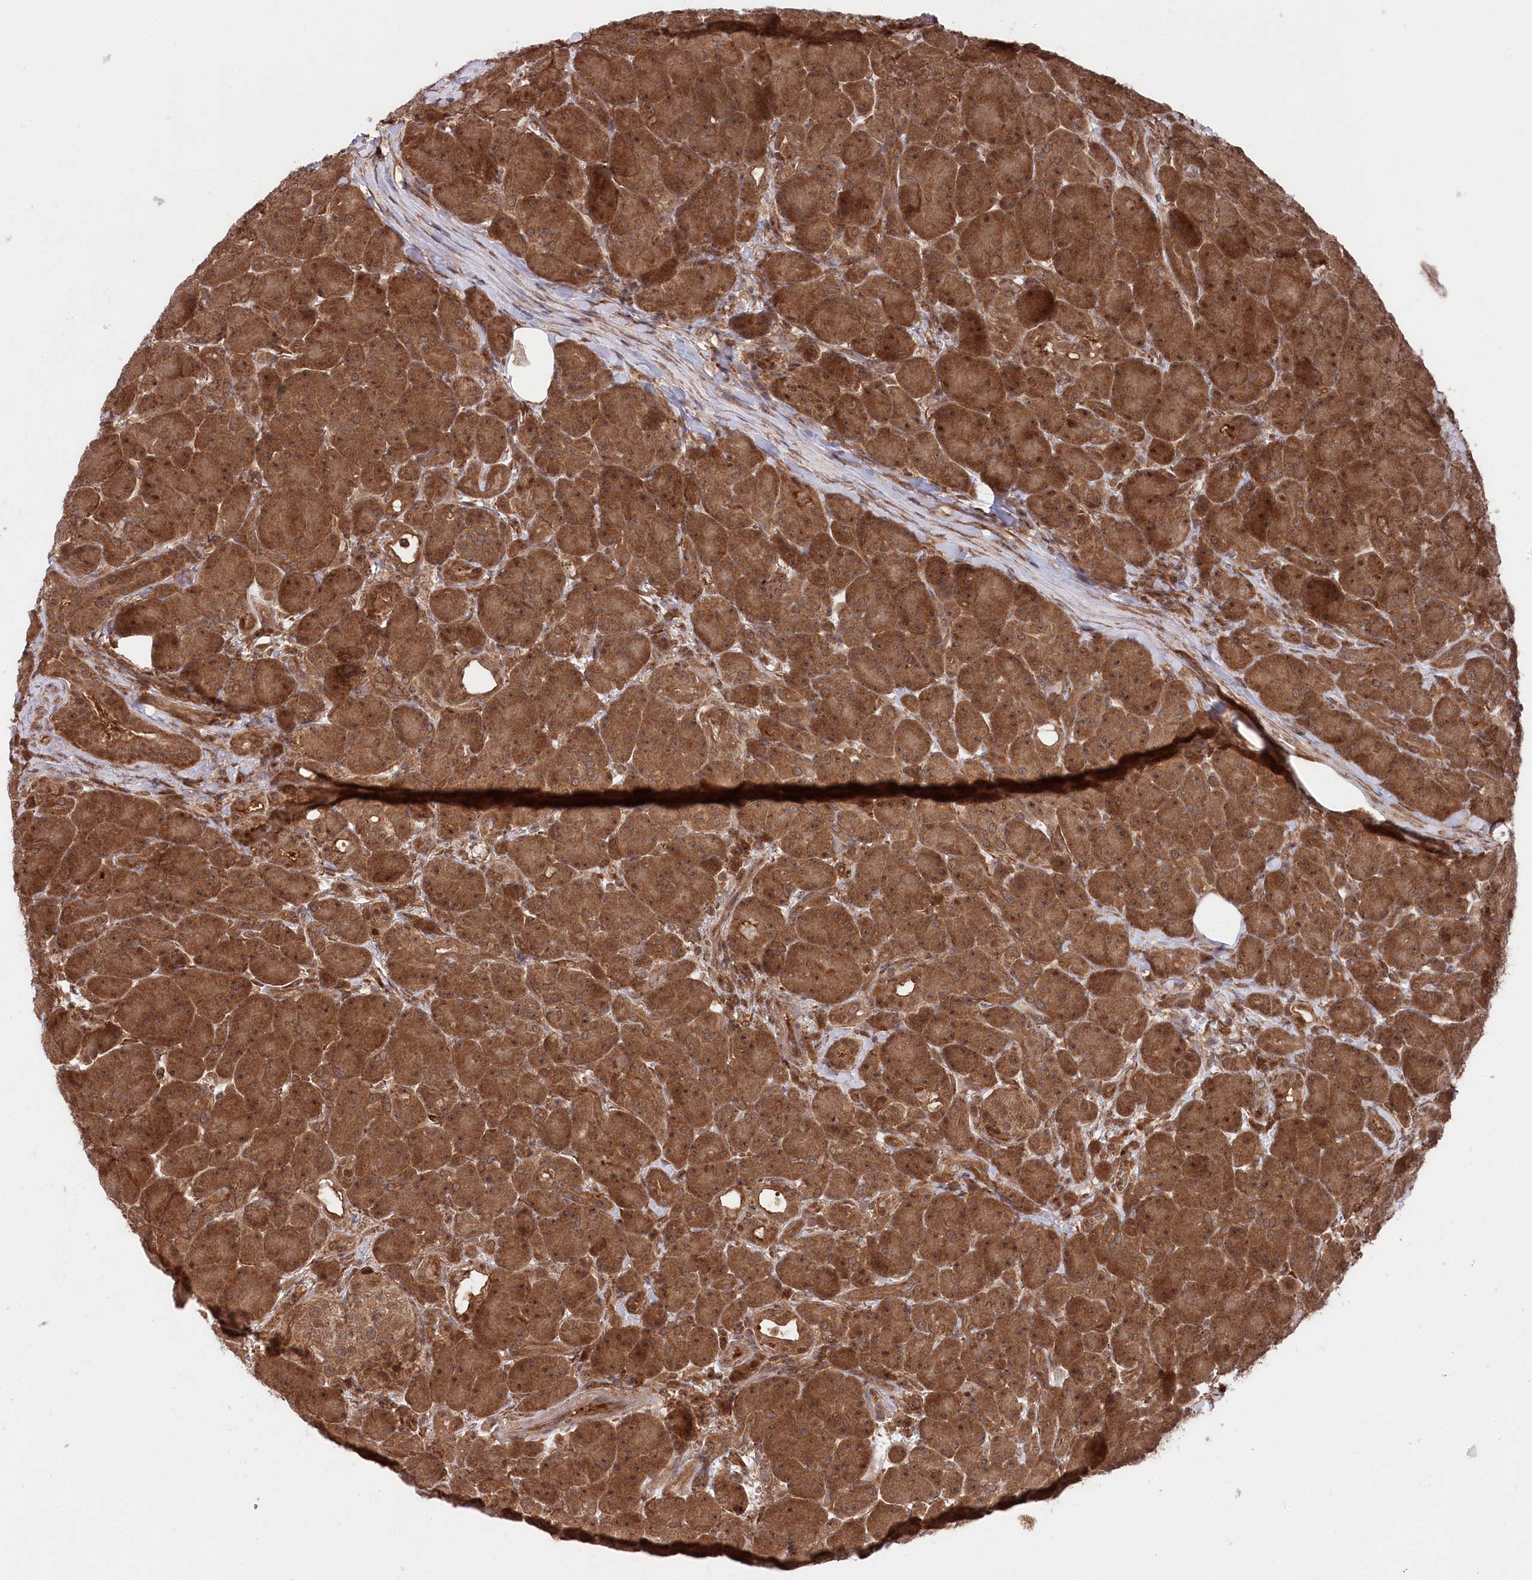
{"staining": {"intensity": "strong", "quantity": ">75%", "location": "cytoplasmic/membranous,nuclear"}, "tissue": "pancreas", "cell_type": "Exocrine glandular cells", "image_type": "normal", "snomed": [{"axis": "morphology", "description": "Normal tissue, NOS"}, {"axis": "topography", "description": "Pancreas"}], "caption": "An IHC photomicrograph of benign tissue is shown. Protein staining in brown highlights strong cytoplasmic/membranous,nuclear positivity in pancreas within exocrine glandular cells.", "gene": "PSMA1", "patient": {"sex": "male", "age": 63}}